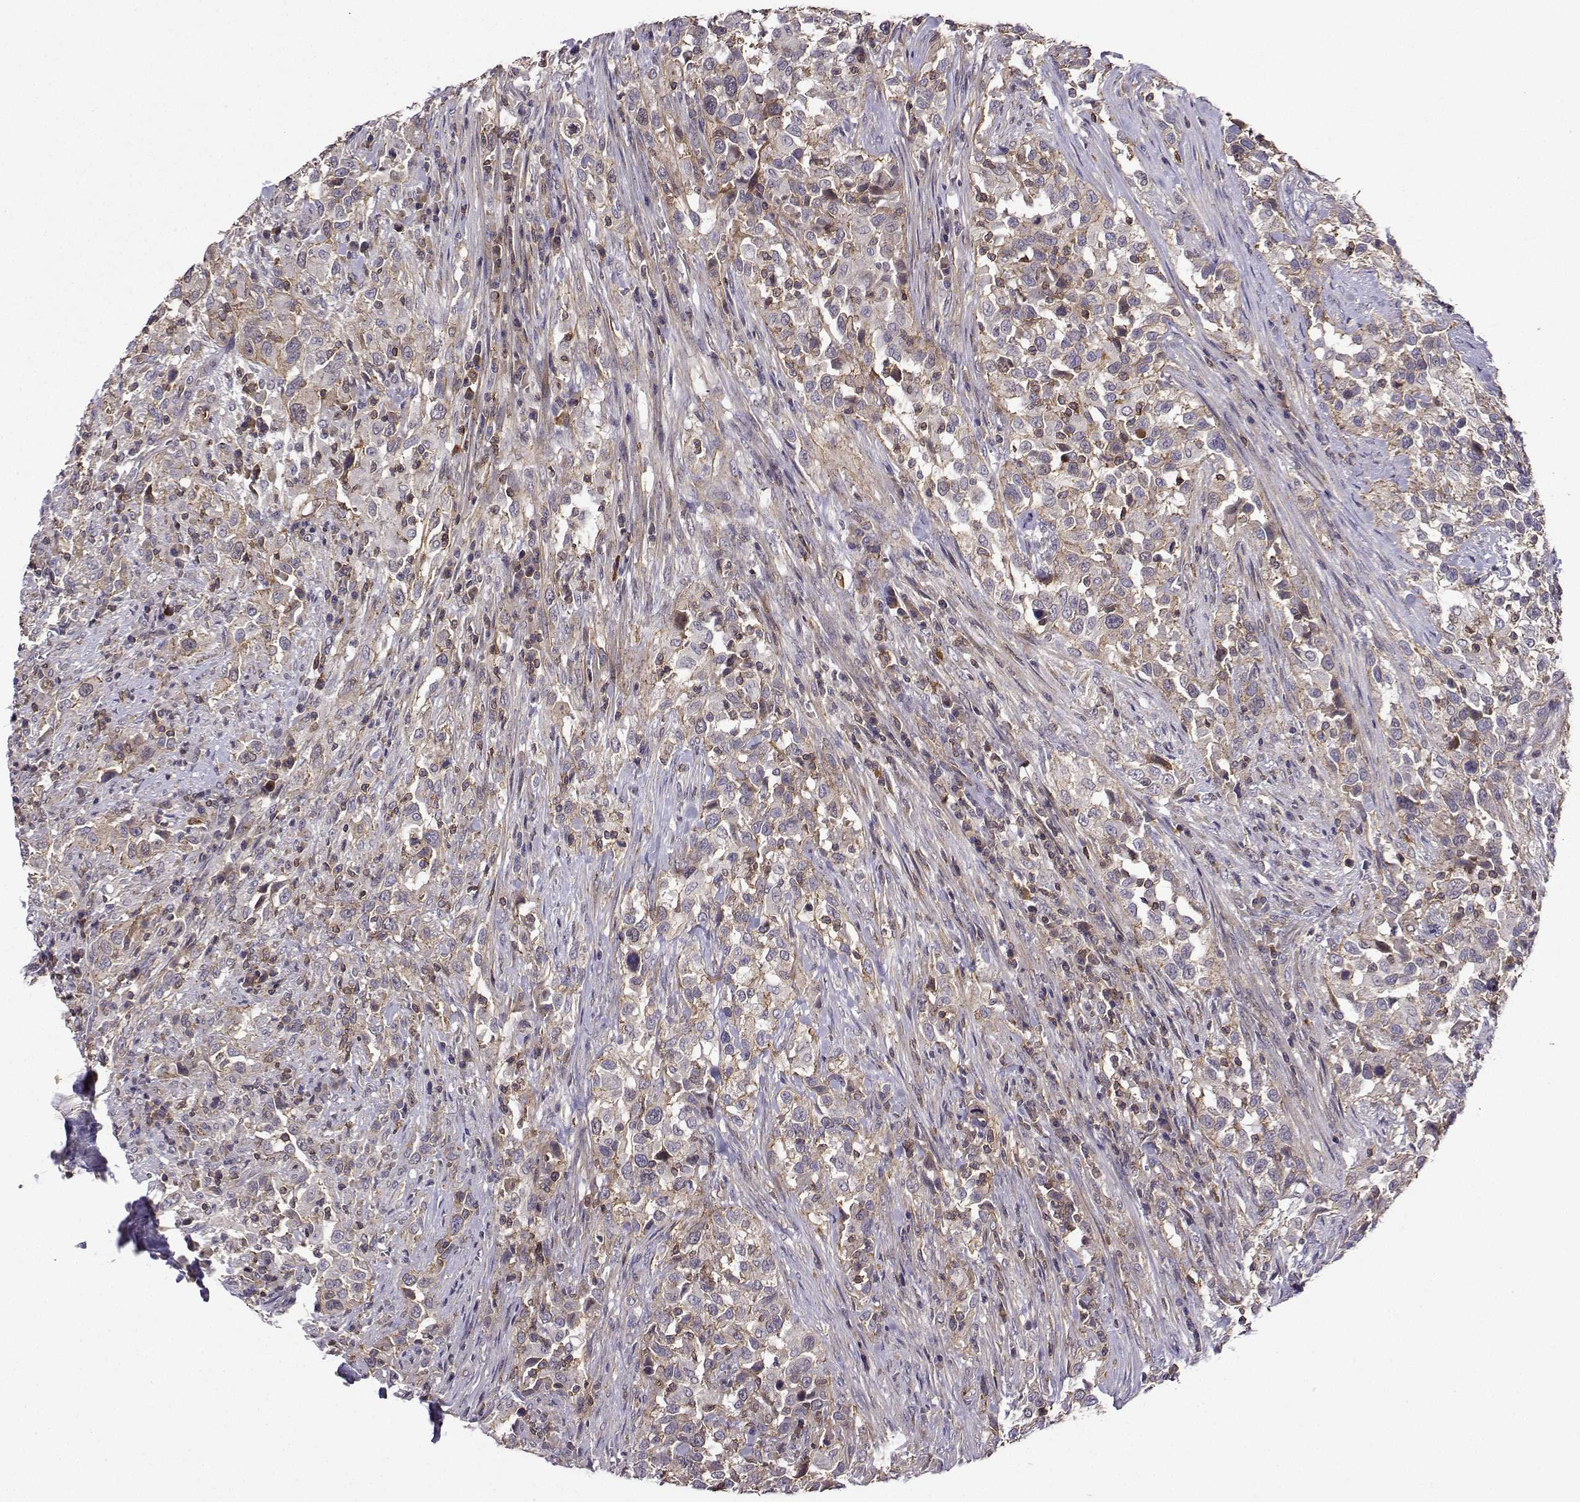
{"staining": {"intensity": "weak", "quantity": "<25%", "location": "cytoplasmic/membranous"}, "tissue": "urothelial cancer", "cell_type": "Tumor cells", "image_type": "cancer", "snomed": [{"axis": "morphology", "description": "Urothelial carcinoma, NOS"}, {"axis": "morphology", "description": "Urothelial carcinoma, High grade"}, {"axis": "topography", "description": "Urinary bladder"}], "caption": "Tumor cells are negative for brown protein staining in transitional cell carcinoma. (DAB (3,3'-diaminobenzidine) immunohistochemistry (IHC) visualized using brightfield microscopy, high magnification).", "gene": "ITGB8", "patient": {"sex": "female", "age": 64}}